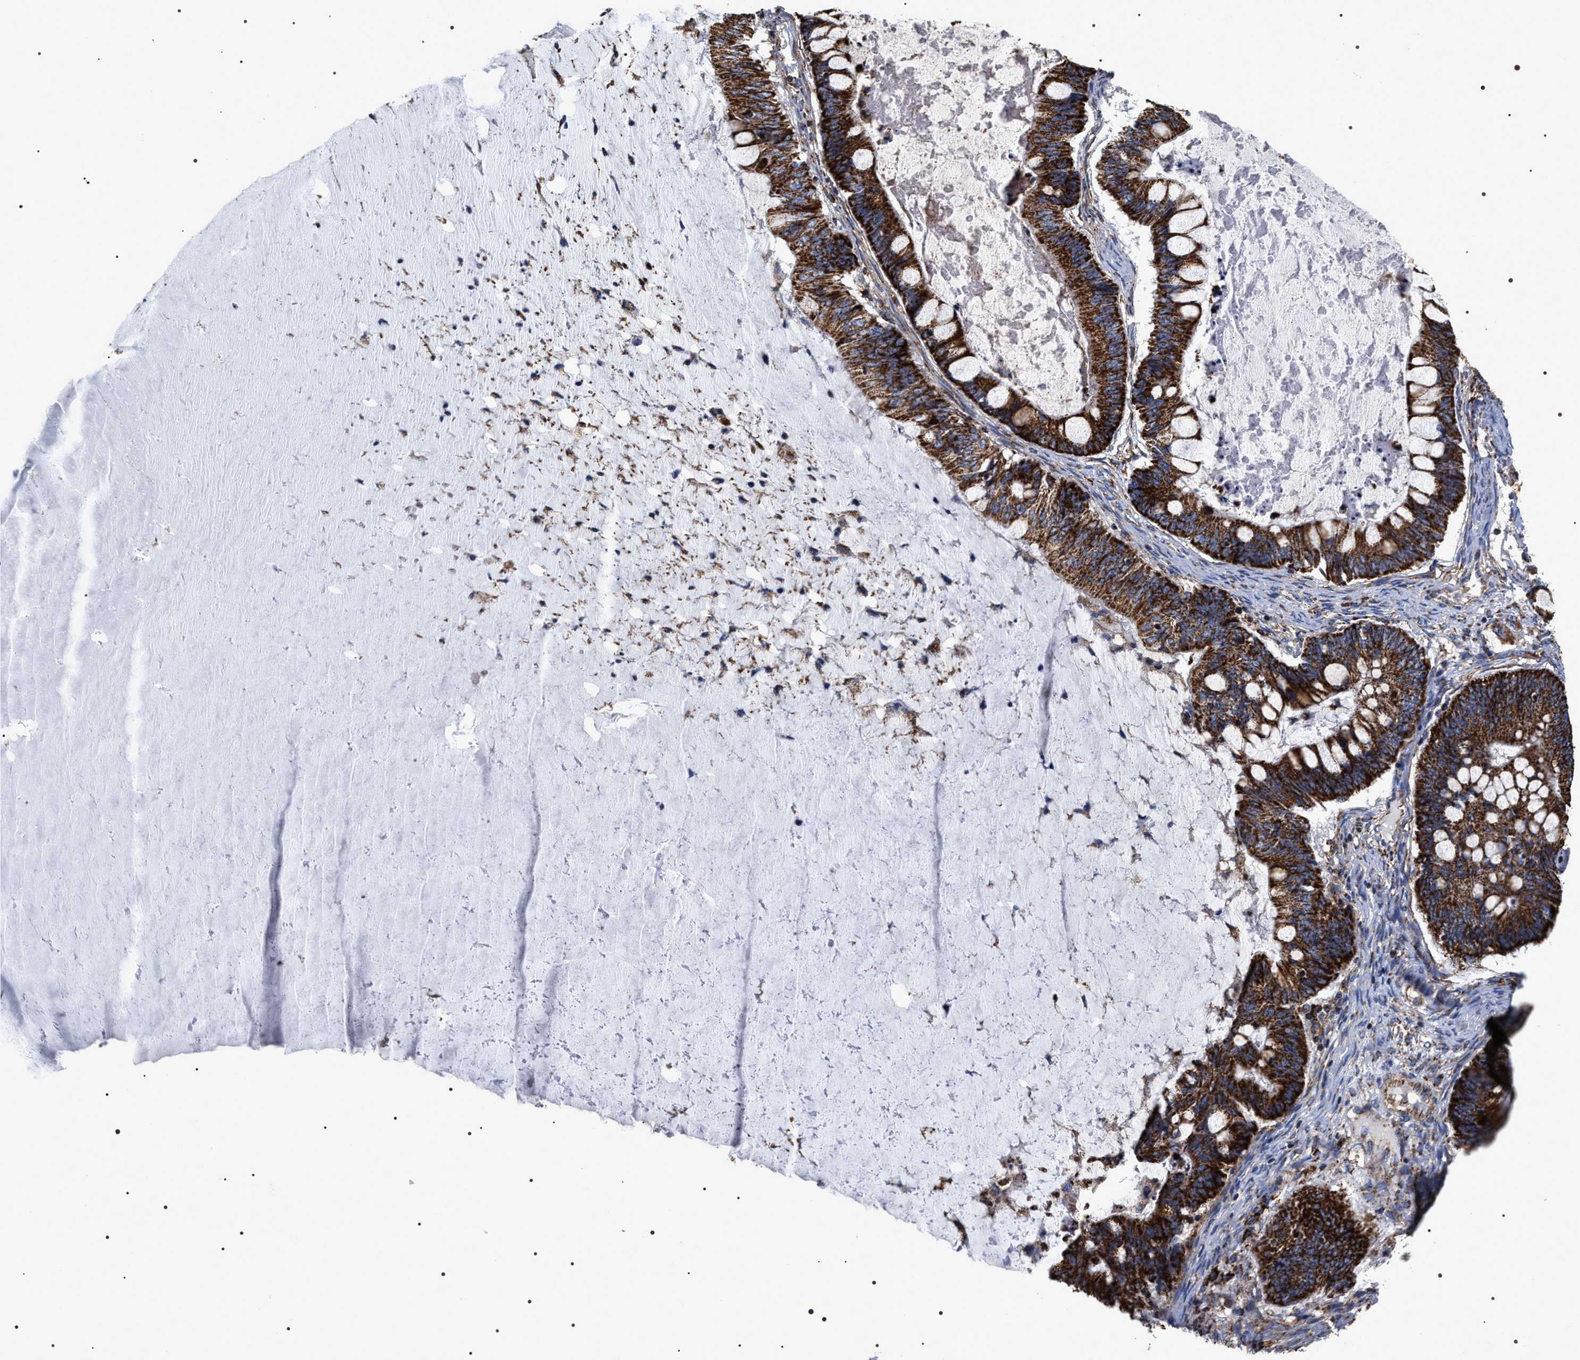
{"staining": {"intensity": "strong", "quantity": ">75%", "location": "cytoplasmic/membranous"}, "tissue": "ovarian cancer", "cell_type": "Tumor cells", "image_type": "cancer", "snomed": [{"axis": "morphology", "description": "Cystadenocarcinoma, mucinous, NOS"}, {"axis": "topography", "description": "Ovary"}], "caption": "IHC photomicrograph of mucinous cystadenocarcinoma (ovarian) stained for a protein (brown), which demonstrates high levels of strong cytoplasmic/membranous staining in approximately >75% of tumor cells.", "gene": "COG5", "patient": {"sex": "female", "age": 61}}